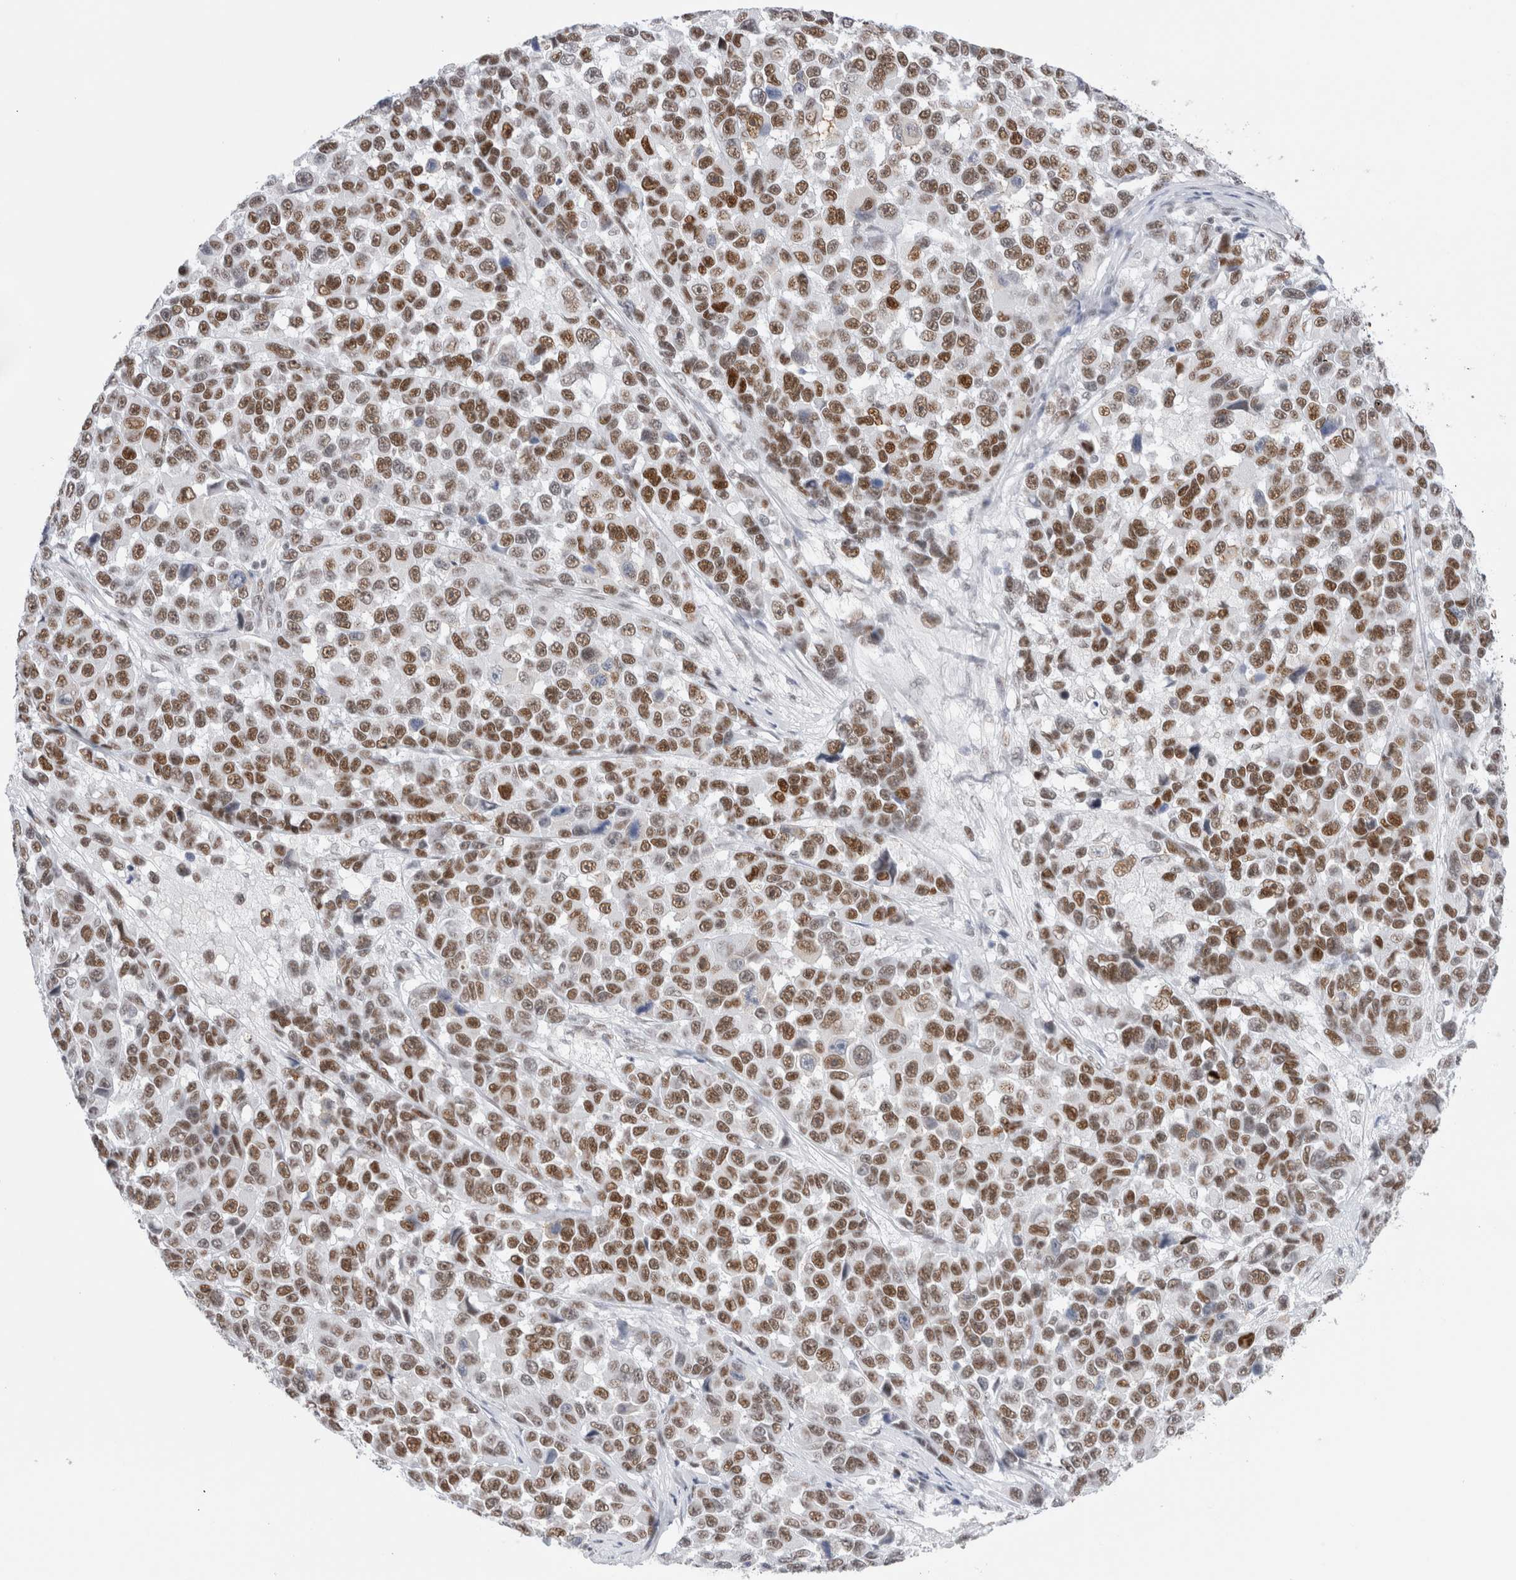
{"staining": {"intensity": "moderate", "quantity": ">75%", "location": "nuclear"}, "tissue": "melanoma", "cell_type": "Tumor cells", "image_type": "cancer", "snomed": [{"axis": "morphology", "description": "Malignant melanoma, NOS"}, {"axis": "topography", "description": "Skin"}], "caption": "An image showing moderate nuclear expression in approximately >75% of tumor cells in melanoma, as visualized by brown immunohistochemical staining.", "gene": "COPS7A", "patient": {"sex": "male", "age": 53}}